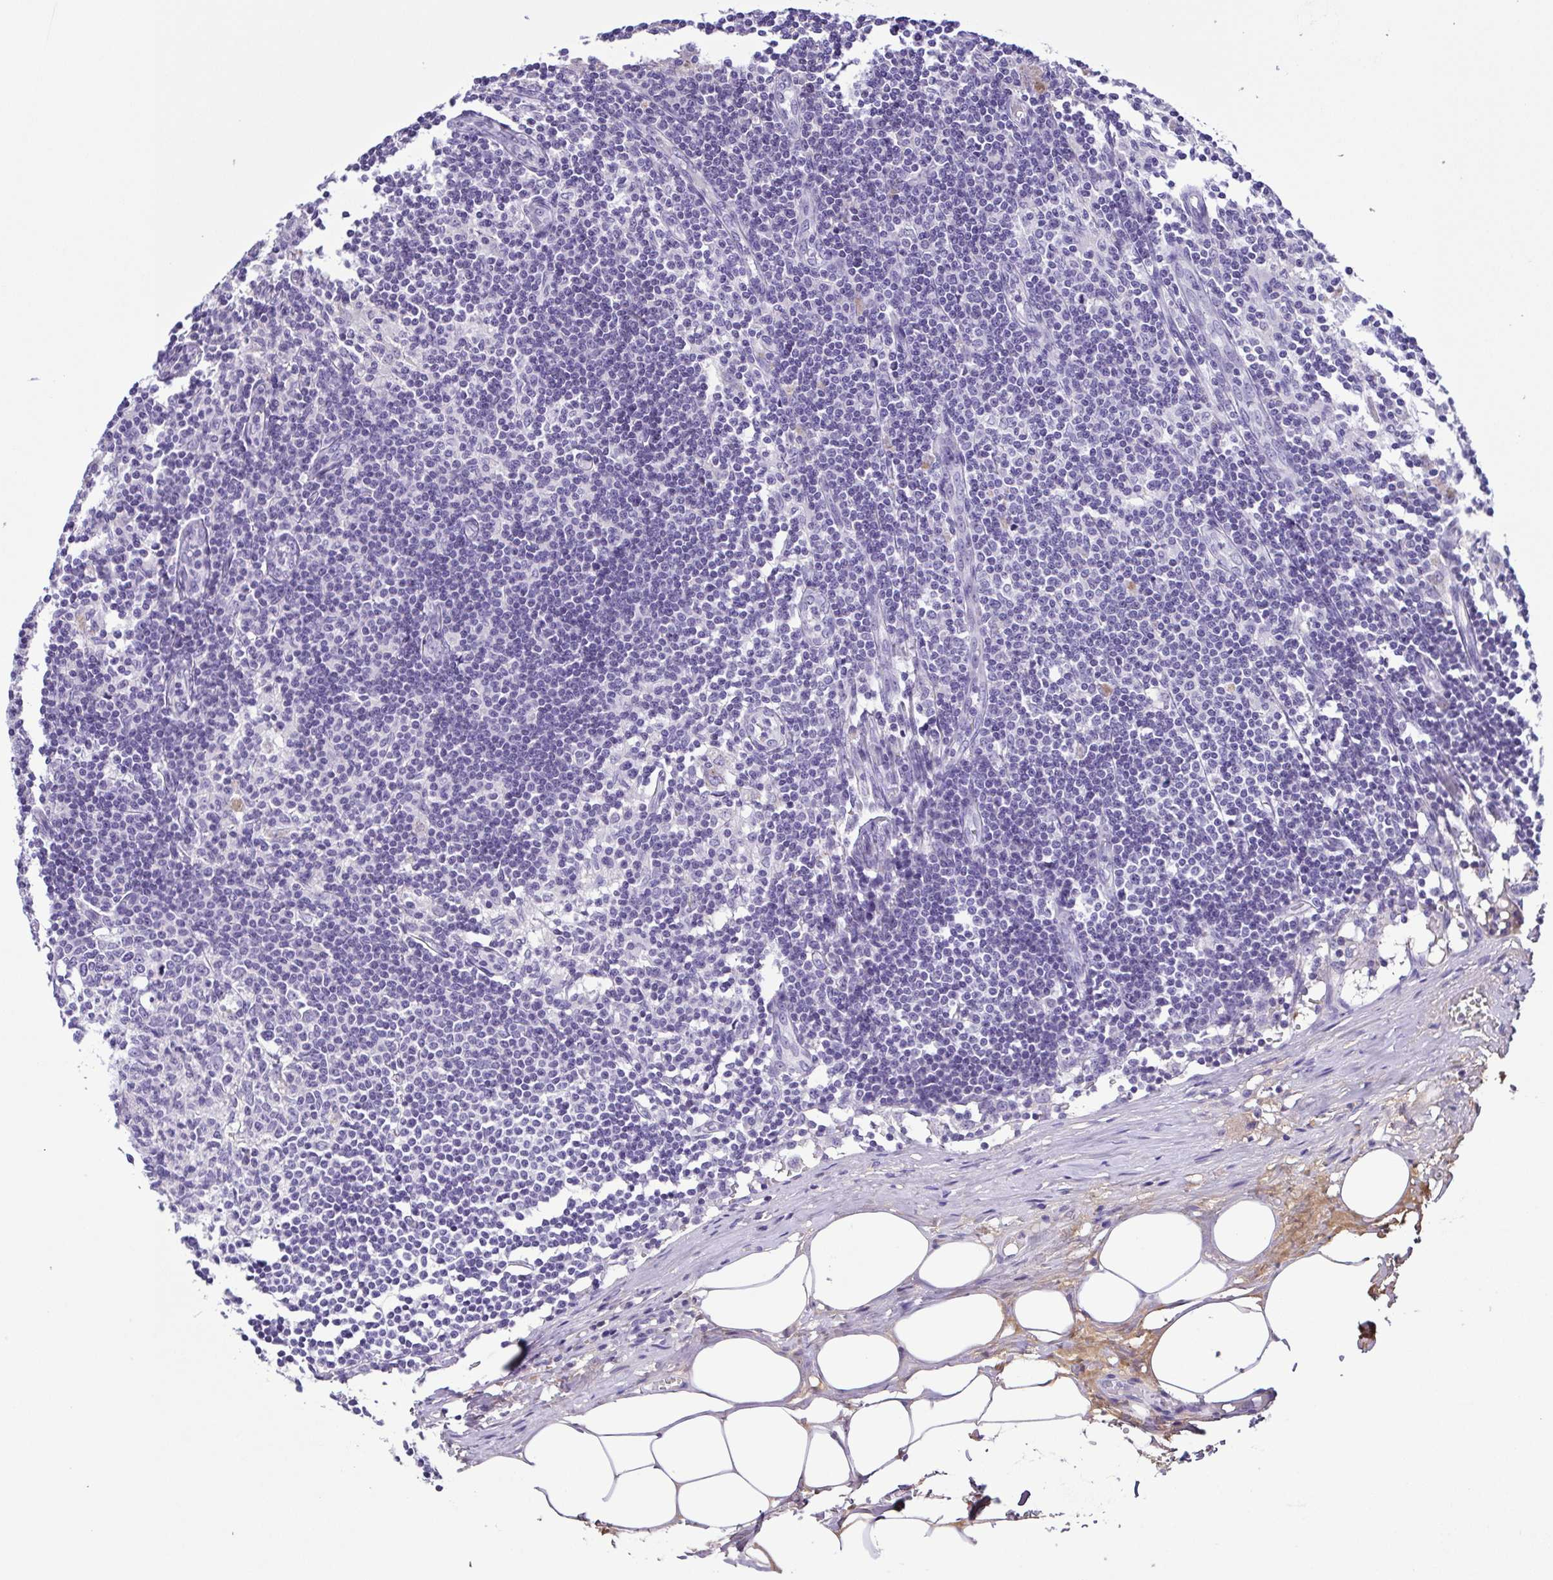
{"staining": {"intensity": "negative", "quantity": "none", "location": "none"}, "tissue": "lymph node", "cell_type": "Germinal center cells", "image_type": "normal", "snomed": [{"axis": "morphology", "description": "Normal tissue, NOS"}, {"axis": "topography", "description": "Lymph node"}], "caption": "An image of lymph node stained for a protein displays no brown staining in germinal center cells. The staining is performed using DAB brown chromogen with nuclei counter-stained in using hematoxylin.", "gene": "IGFL1", "patient": {"sex": "female", "age": 69}}